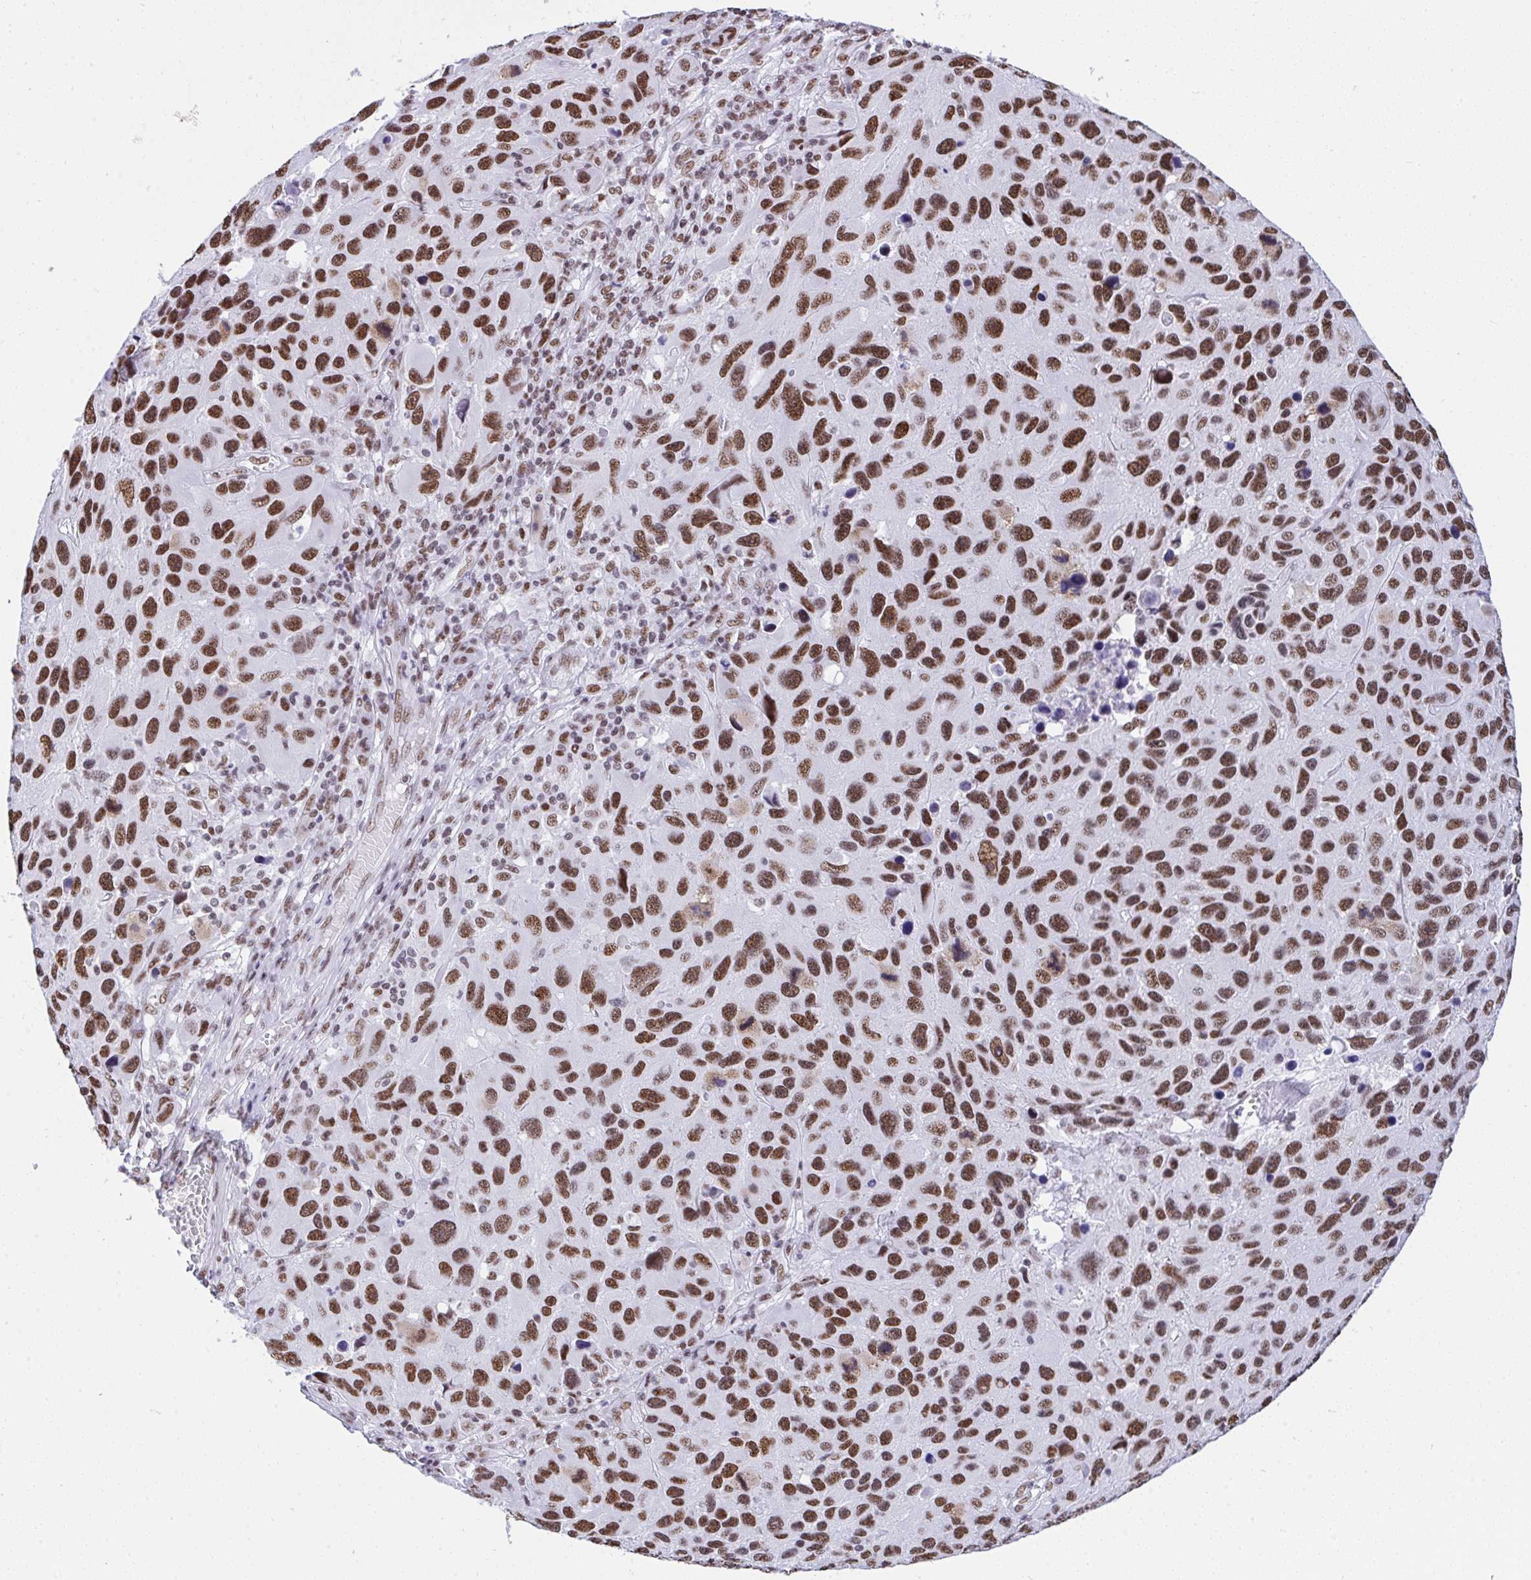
{"staining": {"intensity": "strong", "quantity": ">75%", "location": "nuclear"}, "tissue": "melanoma", "cell_type": "Tumor cells", "image_type": "cancer", "snomed": [{"axis": "morphology", "description": "Malignant melanoma, NOS"}, {"axis": "topography", "description": "Skin"}], "caption": "Melanoma stained with DAB IHC exhibits high levels of strong nuclear positivity in about >75% of tumor cells.", "gene": "DDX52", "patient": {"sex": "male", "age": 53}}